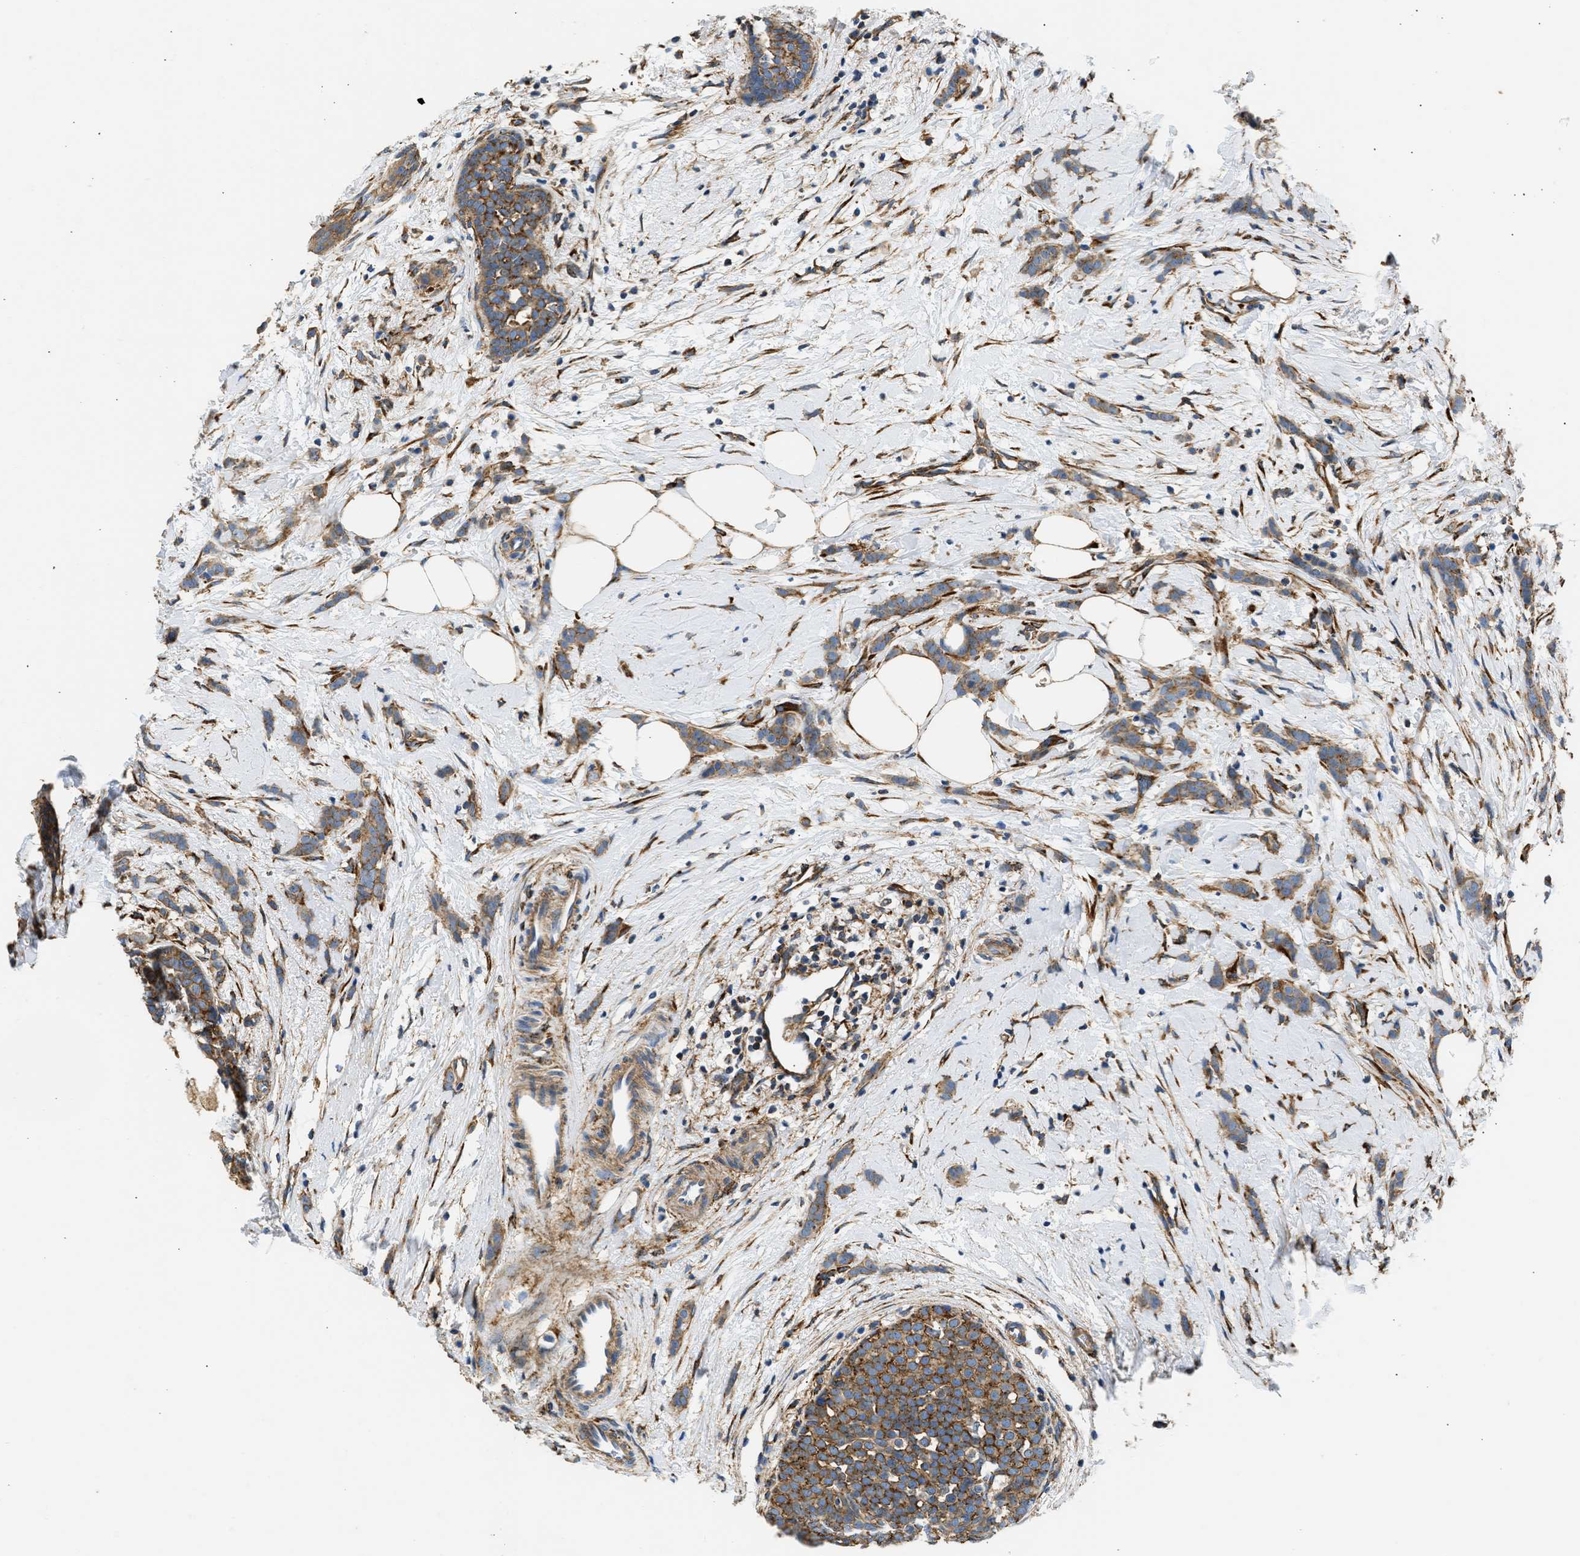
{"staining": {"intensity": "moderate", "quantity": ">75%", "location": "cytoplasmic/membranous"}, "tissue": "breast cancer", "cell_type": "Tumor cells", "image_type": "cancer", "snomed": [{"axis": "morphology", "description": "Lobular carcinoma, in situ"}, {"axis": "morphology", "description": "Lobular carcinoma"}, {"axis": "topography", "description": "Breast"}], "caption": "Protein expression analysis of breast cancer exhibits moderate cytoplasmic/membranous expression in about >75% of tumor cells. The protein of interest is shown in brown color, while the nuclei are stained blue.", "gene": "SEPTIN2", "patient": {"sex": "female", "age": 41}}